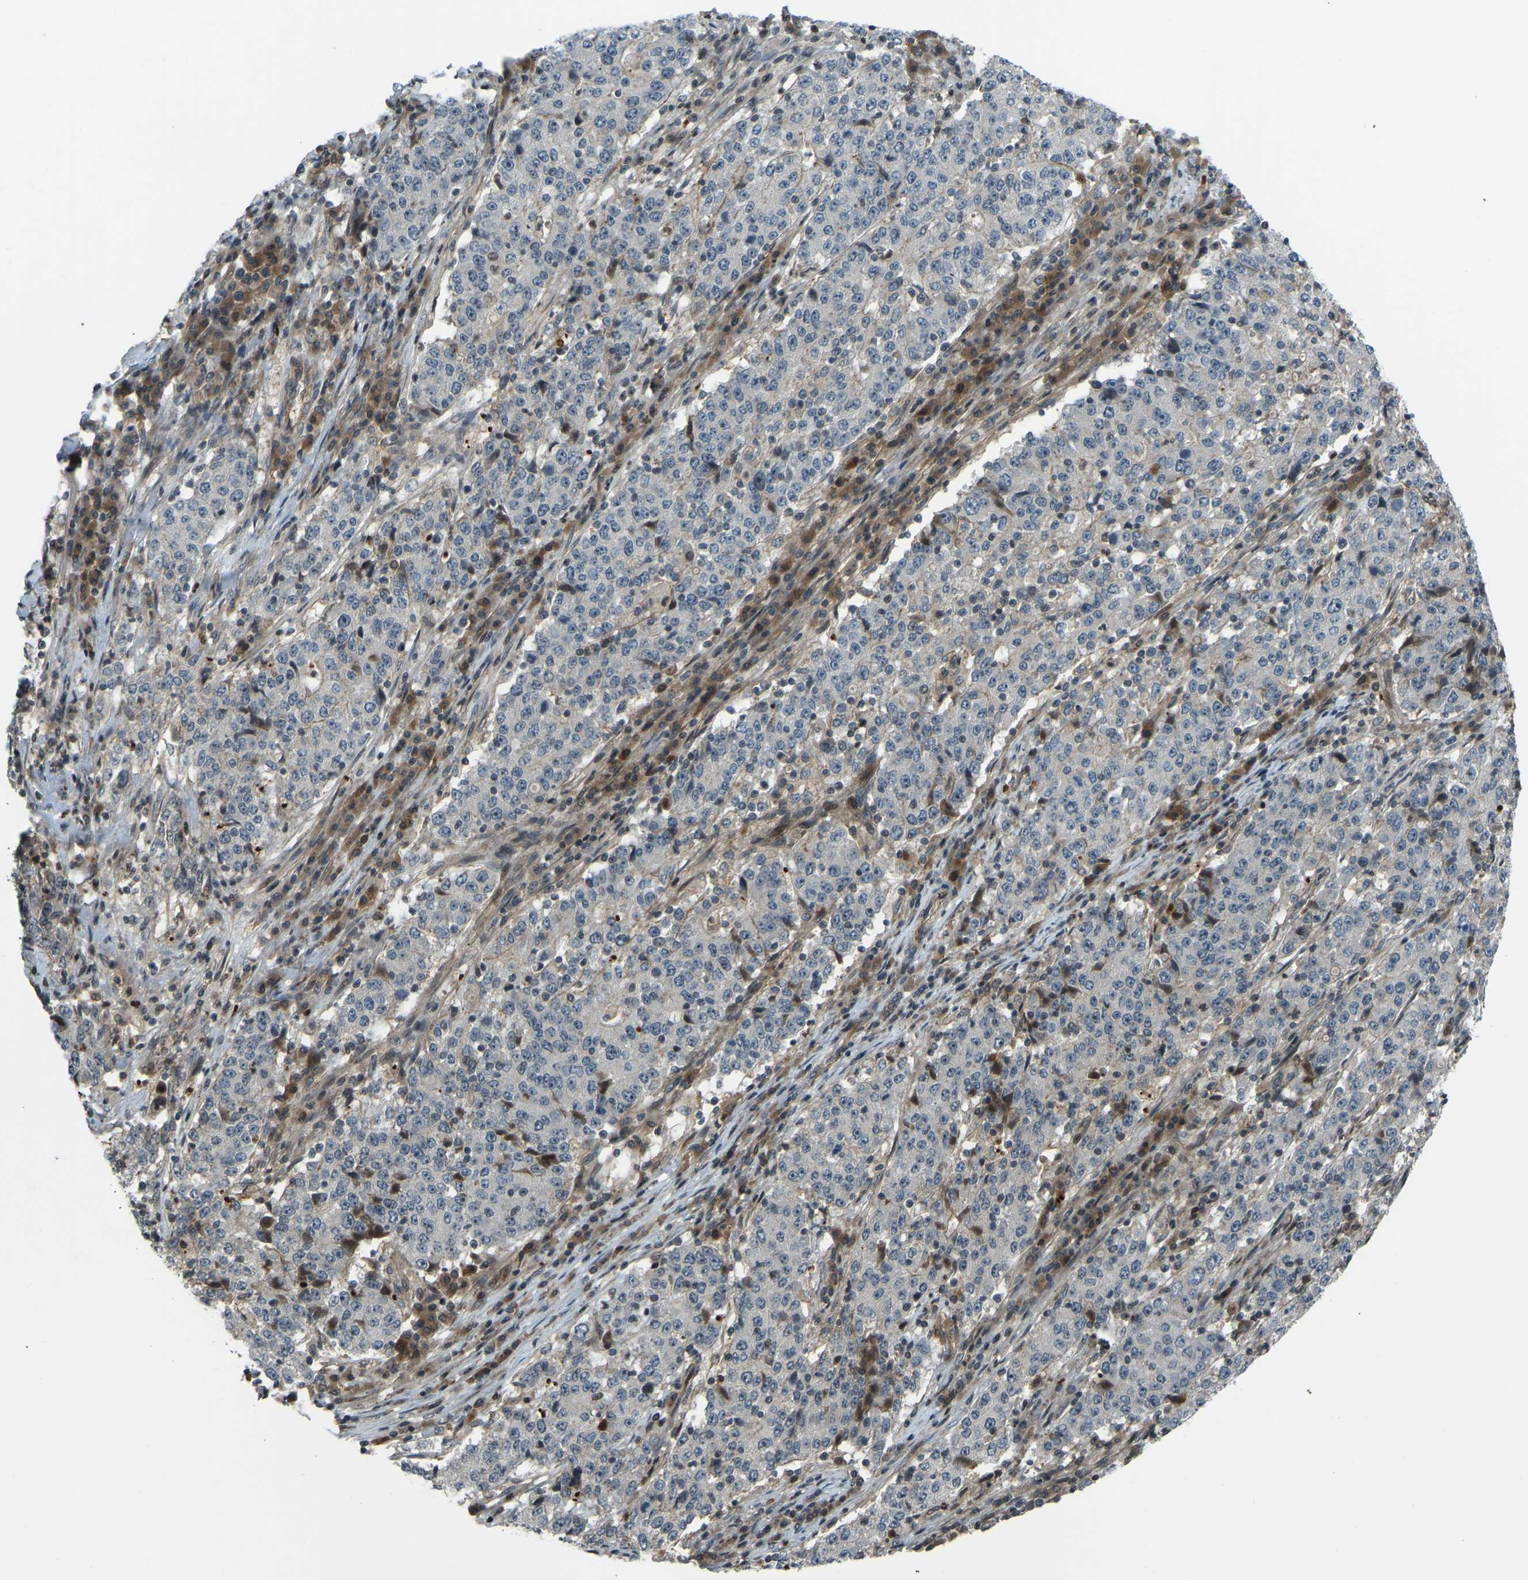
{"staining": {"intensity": "negative", "quantity": "none", "location": "none"}, "tissue": "stomach cancer", "cell_type": "Tumor cells", "image_type": "cancer", "snomed": [{"axis": "morphology", "description": "Adenocarcinoma, NOS"}, {"axis": "topography", "description": "Stomach"}], "caption": "Tumor cells show no significant protein expression in stomach adenocarcinoma. Brightfield microscopy of immunohistochemistry (IHC) stained with DAB (3,3'-diaminobenzidine) (brown) and hematoxylin (blue), captured at high magnification.", "gene": "SVOPL", "patient": {"sex": "male", "age": 59}}